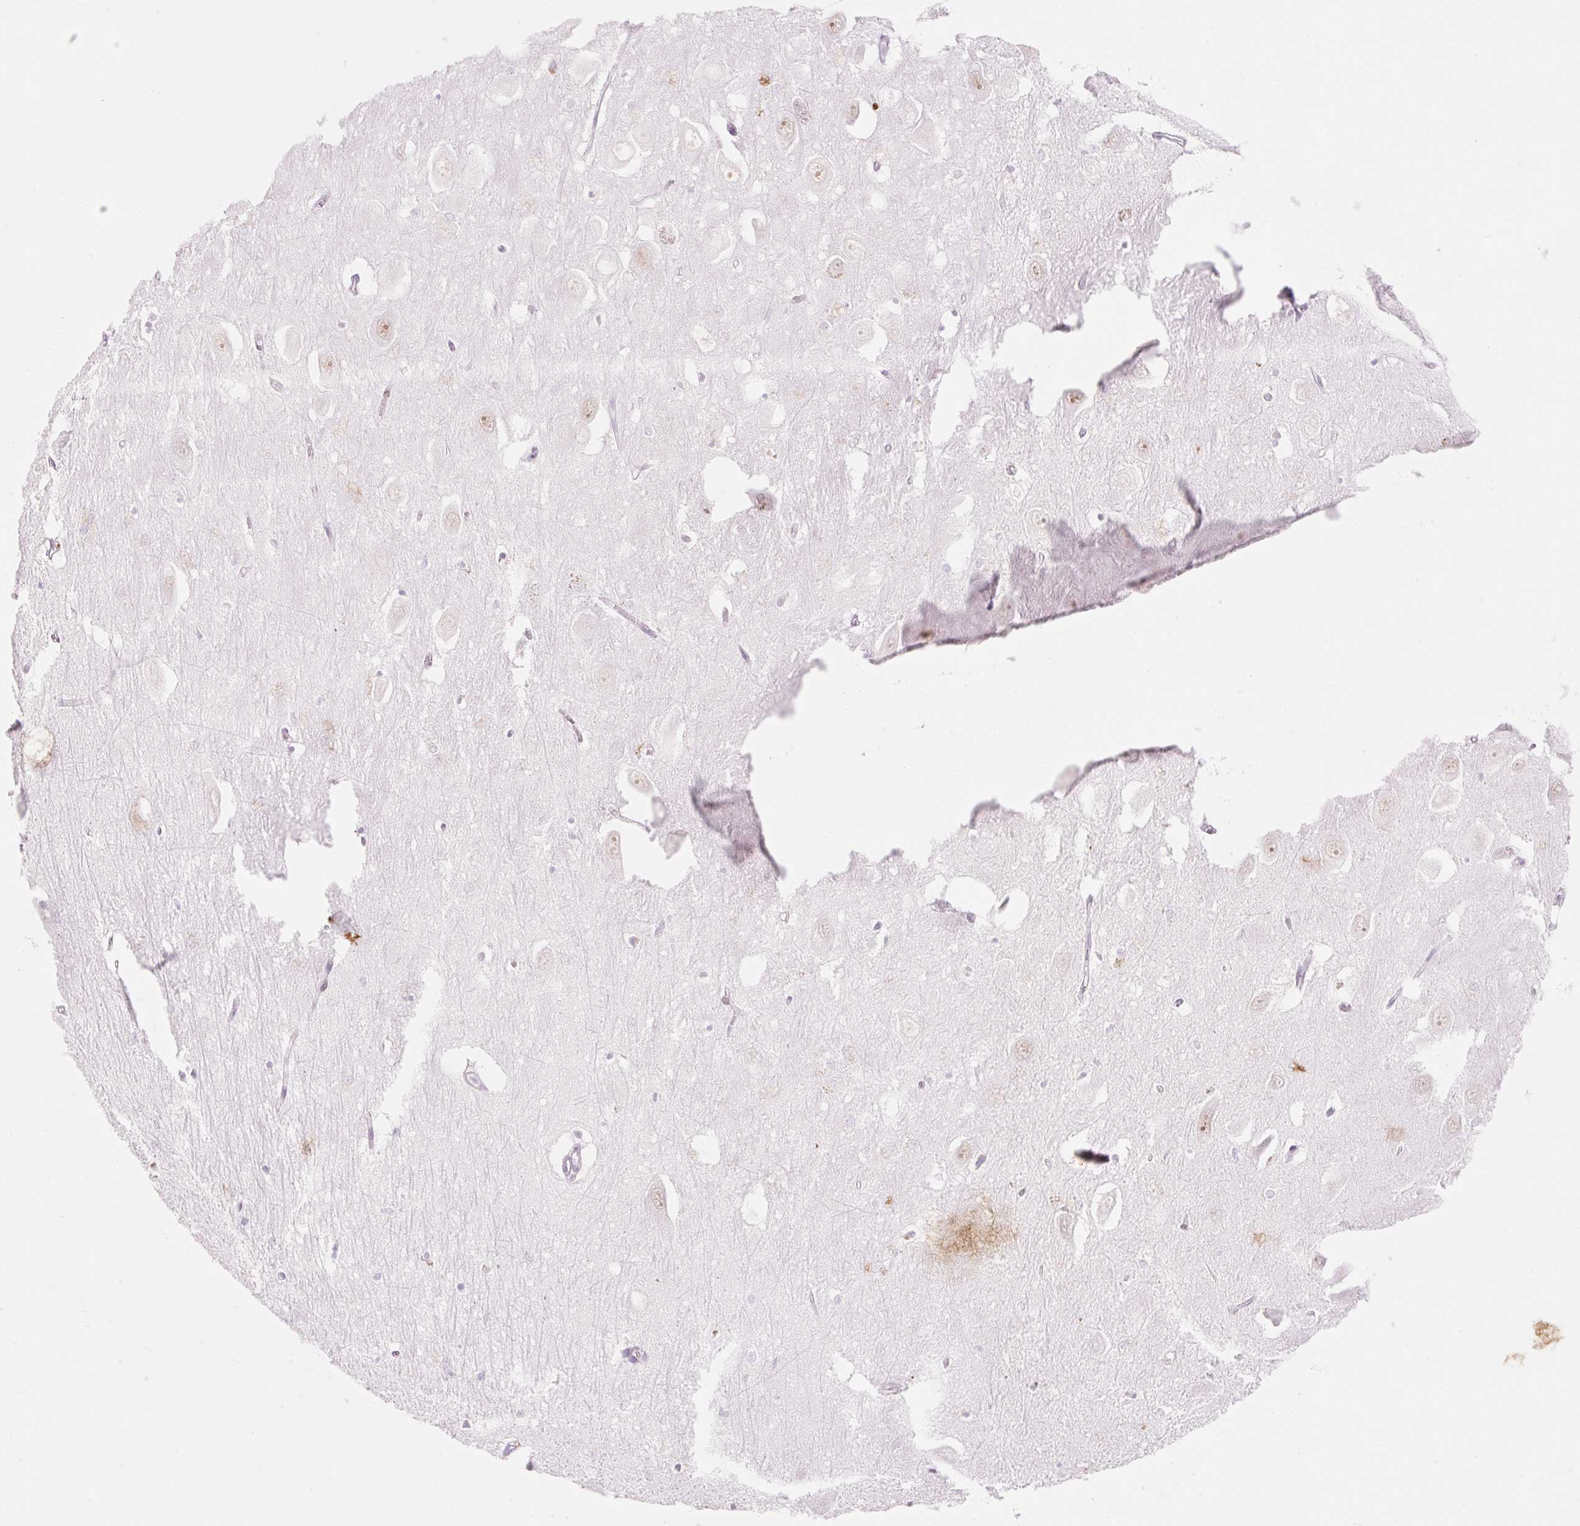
{"staining": {"intensity": "negative", "quantity": "none", "location": "none"}, "tissue": "hippocampus", "cell_type": "Glial cells", "image_type": "normal", "snomed": [{"axis": "morphology", "description": "Normal tissue, NOS"}, {"axis": "topography", "description": "Hippocampus"}], "caption": "Protein analysis of unremarkable hippocampus displays no significant positivity in glial cells.", "gene": "H2BW1", "patient": {"sex": "female", "age": 64}}